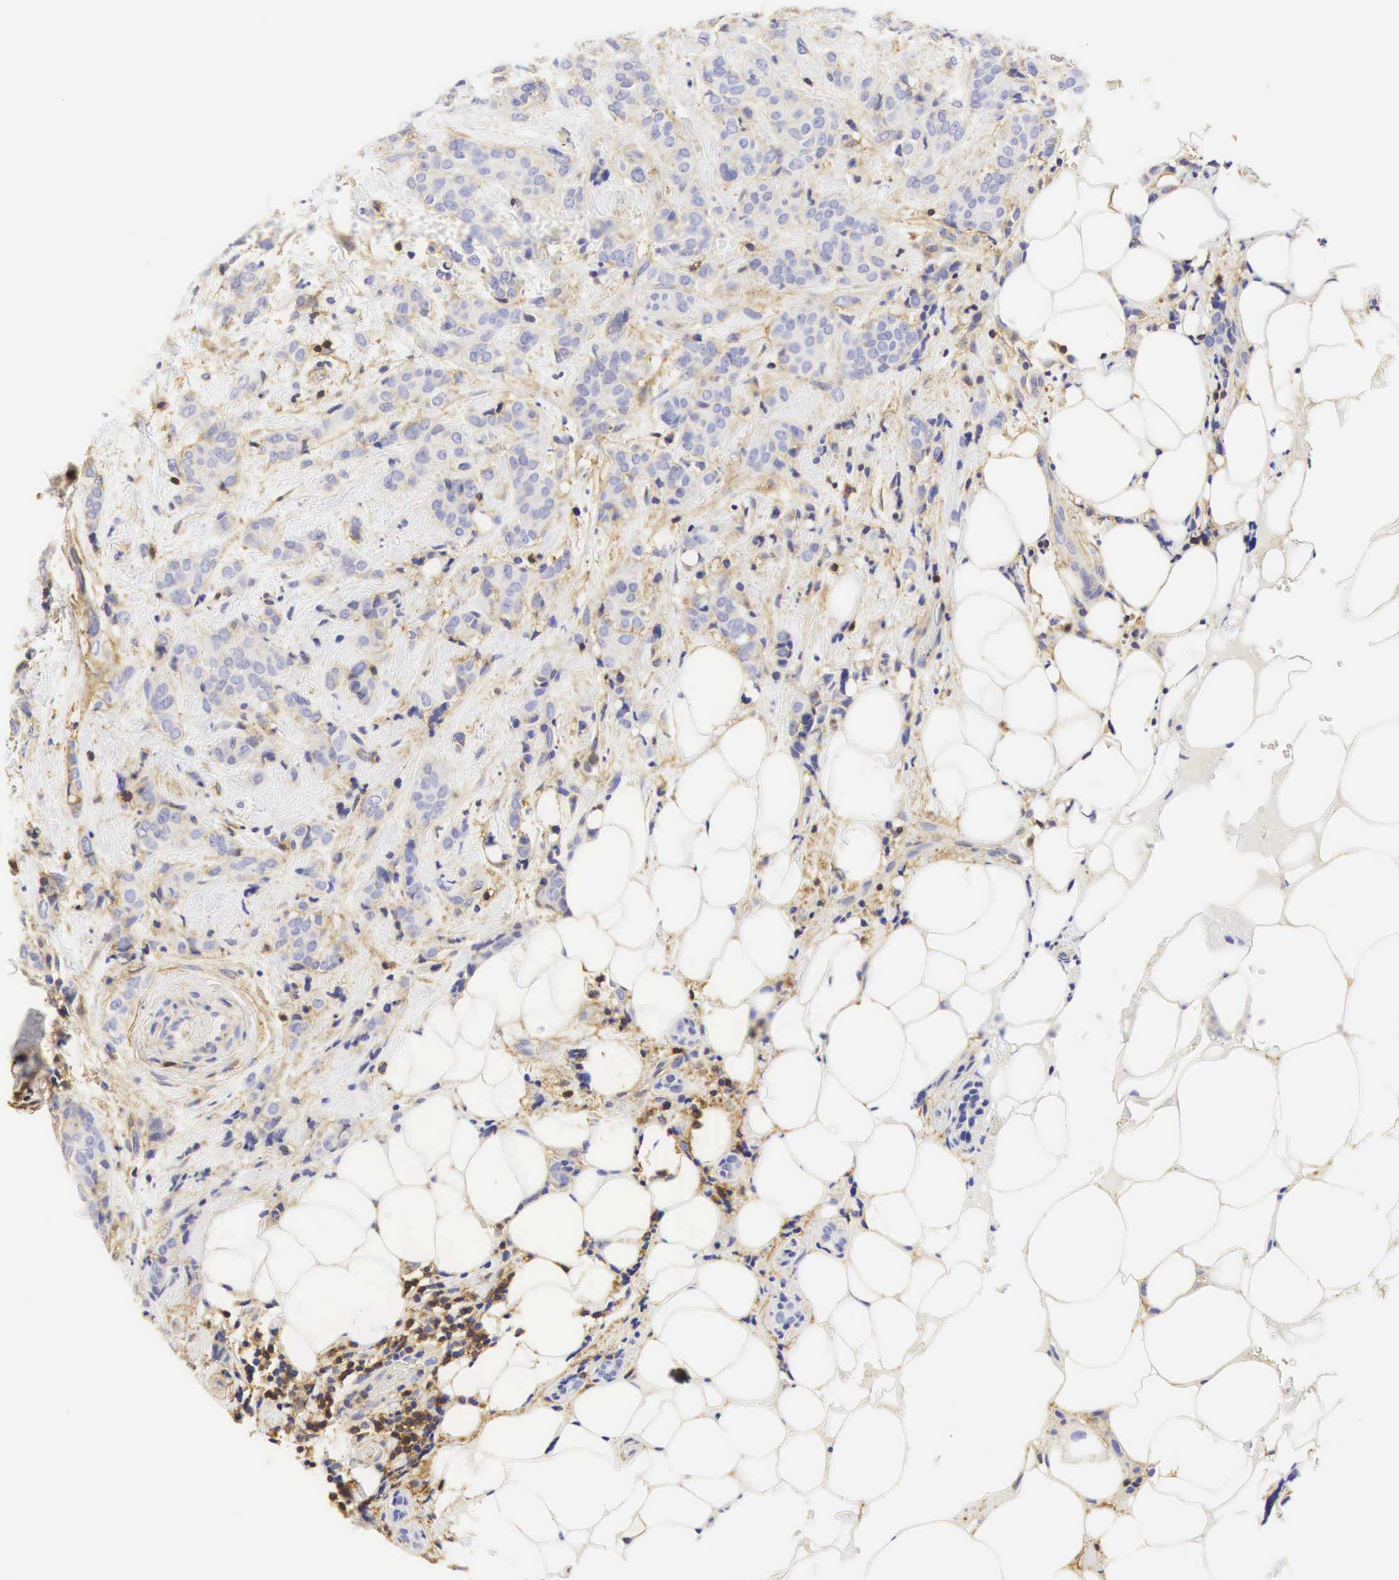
{"staining": {"intensity": "negative", "quantity": "none", "location": "none"}, "tissue": "breast cancer", "cell_type": "Tumor cells", "image_type": "cancer", "snomed": [{"axis": "morphology", "description": "Duct carcinoma"}, {"axis": "topography", "description": "Breast"}], "caption": "Breast cancer (invasive ductal carcinoma) was stained to show a protein in brown. There is no significant staining in tumor cells.", "gene": "CD99", "patient": {"sex": "female", "age": 53}}